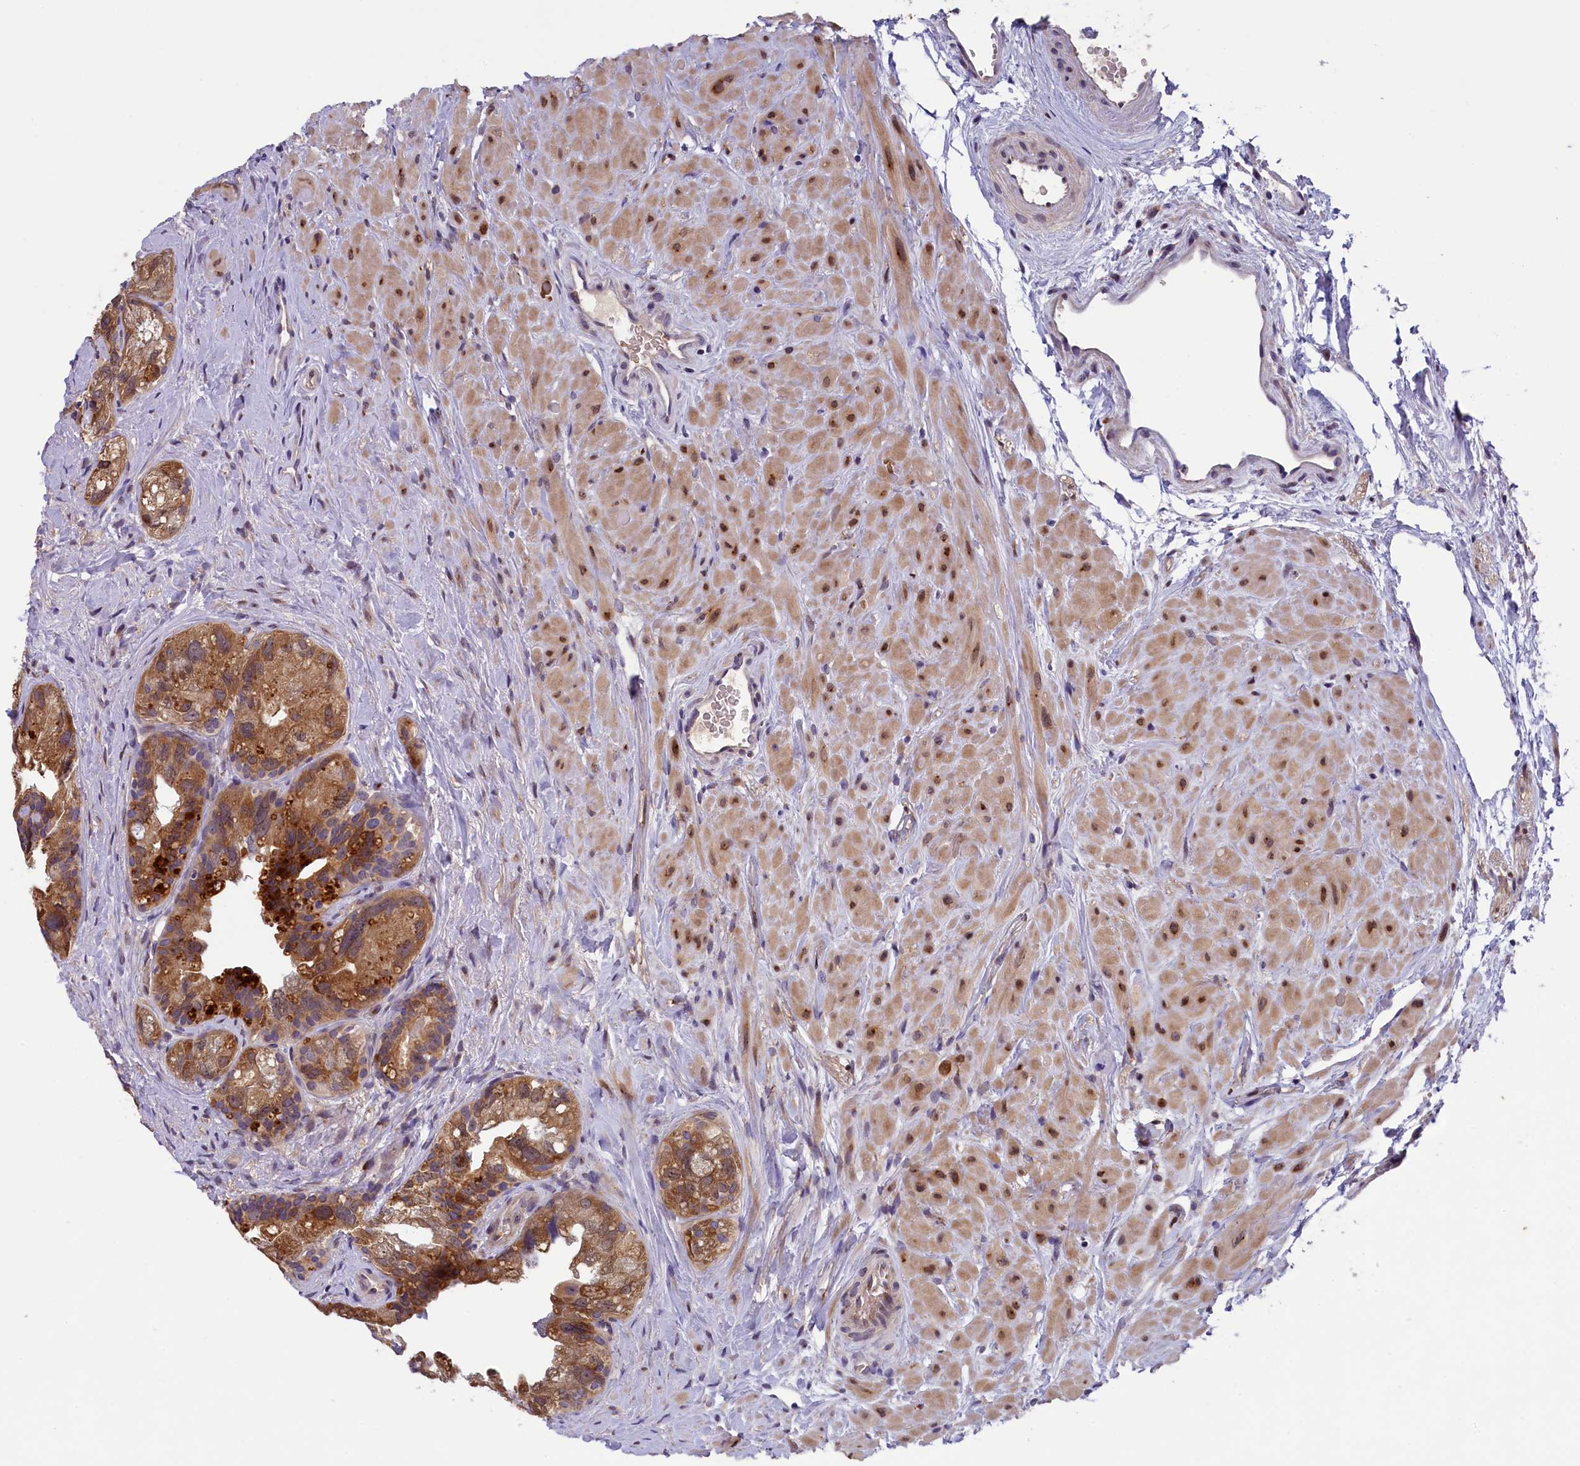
{"staining": {"intensity": "strong", "quantity": ">75%", "location": "cytoplasmic/membranous"}, "tissue": "prostate cancer", "cell_type": "Tumor cells", "image_type": "cancer", "snomed": [{"axis": "morphology", "description": "Normal tissue, NOS"}, {"axis": "morphology", "description": "Adenocarcinoma, Low grade"}, {"axis": "topography", "description": "Prostate"}], "caption": "Approximately >75% of tumor cells in prostate cancer display strong cytoplasmic/membranous protein expression as visualized by brown immunohistochemical staining.", "gene": "CCDC9B", "patient": {"sex": "male", "age": 72}}